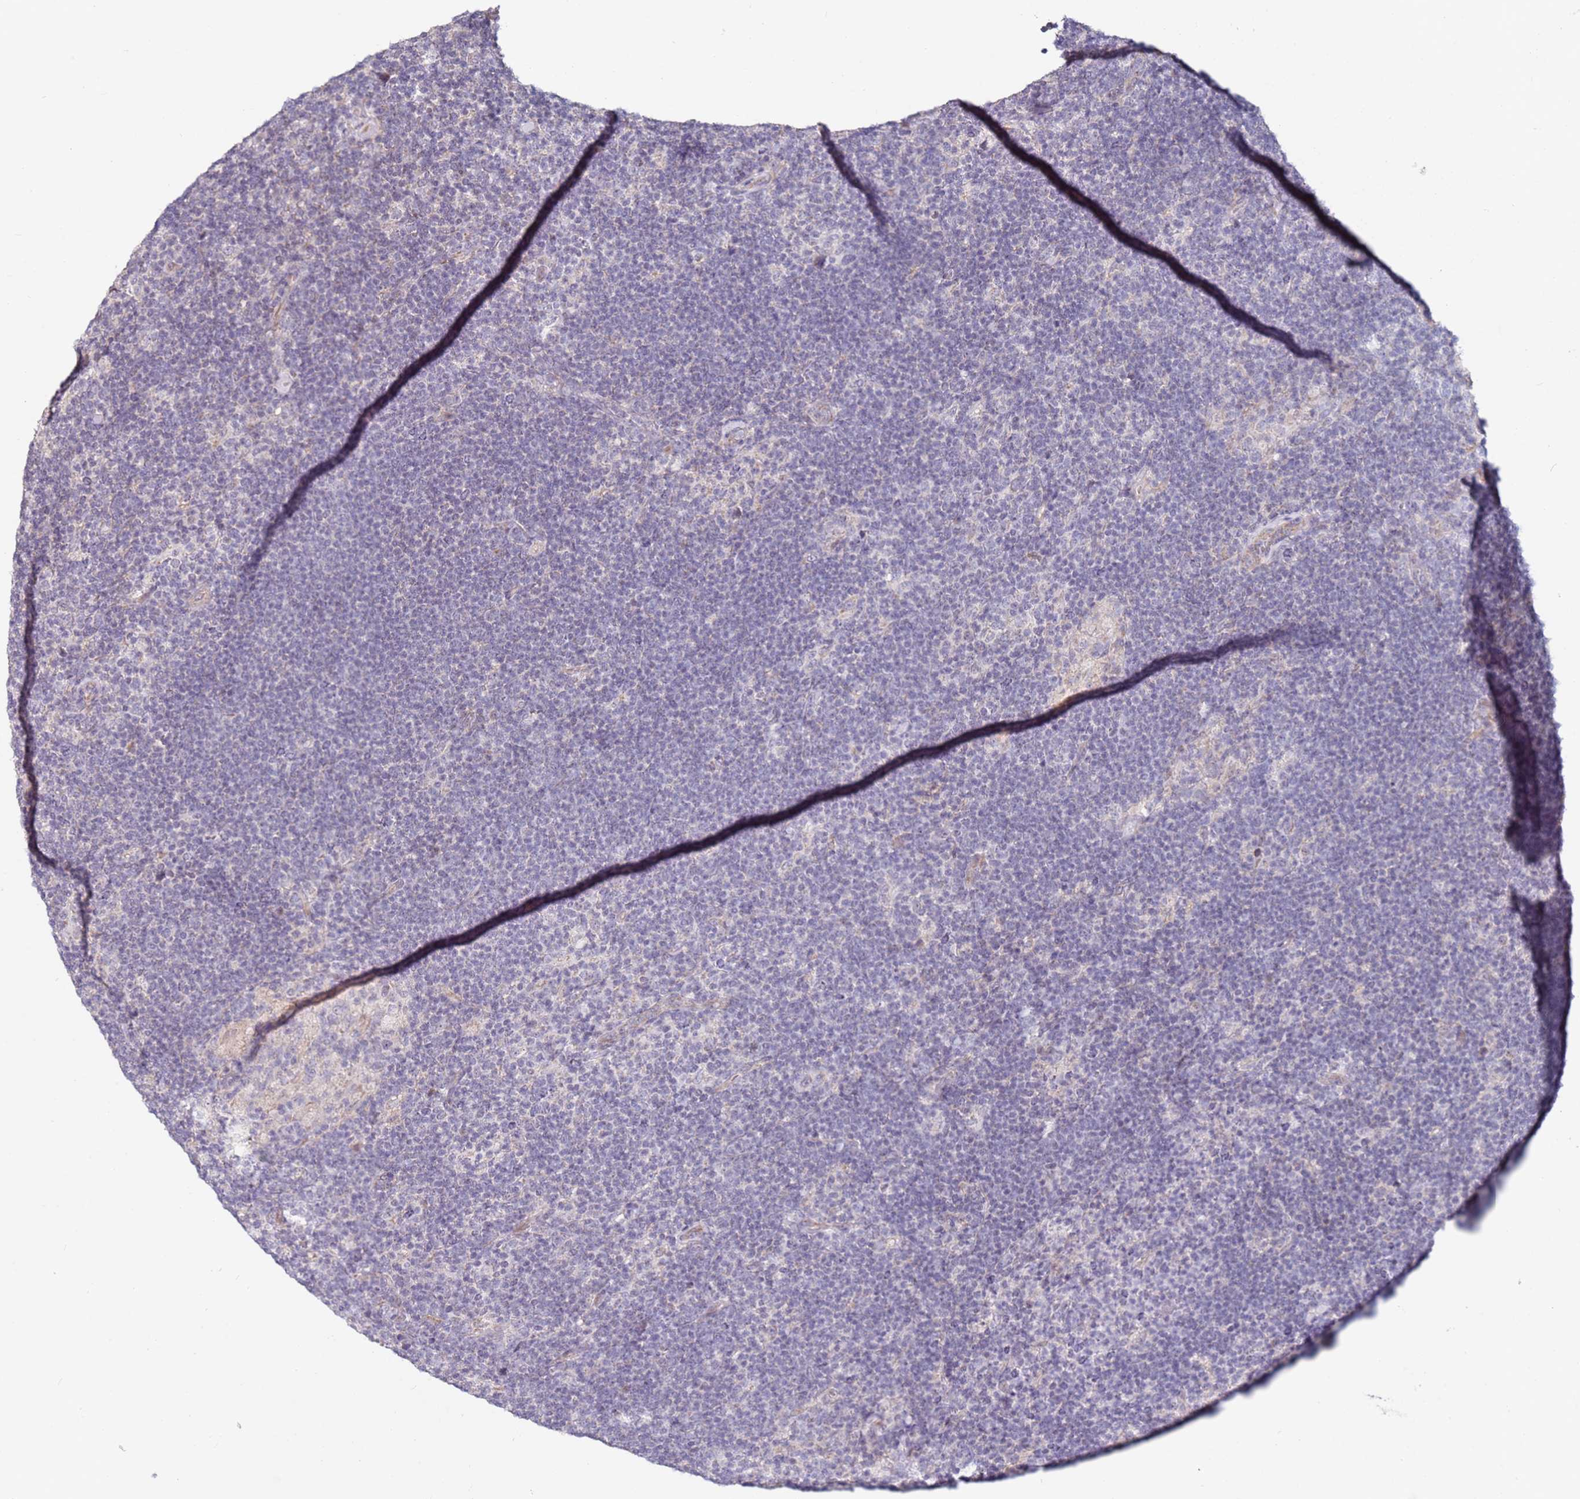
{"staining": {"intensity": "negative", "quantity": "none", "location": "none"}, "tissue": "lymphoma", "cell_type": "Tumor cells", "image_type": "cancer", "snomed": [{"axis": "morphology", "description": "Hodgkin's disease, NOS"}, {"axis": "topography", "description": "Lymph node"}], "caption": "There is no significant expression in tumor cells of Hodgkin's disease. (Immunohistochemistry, brightfield microscopy, high magnification).", "gene": "RARS2", "patient": {"sex": "female", "age": 57}}